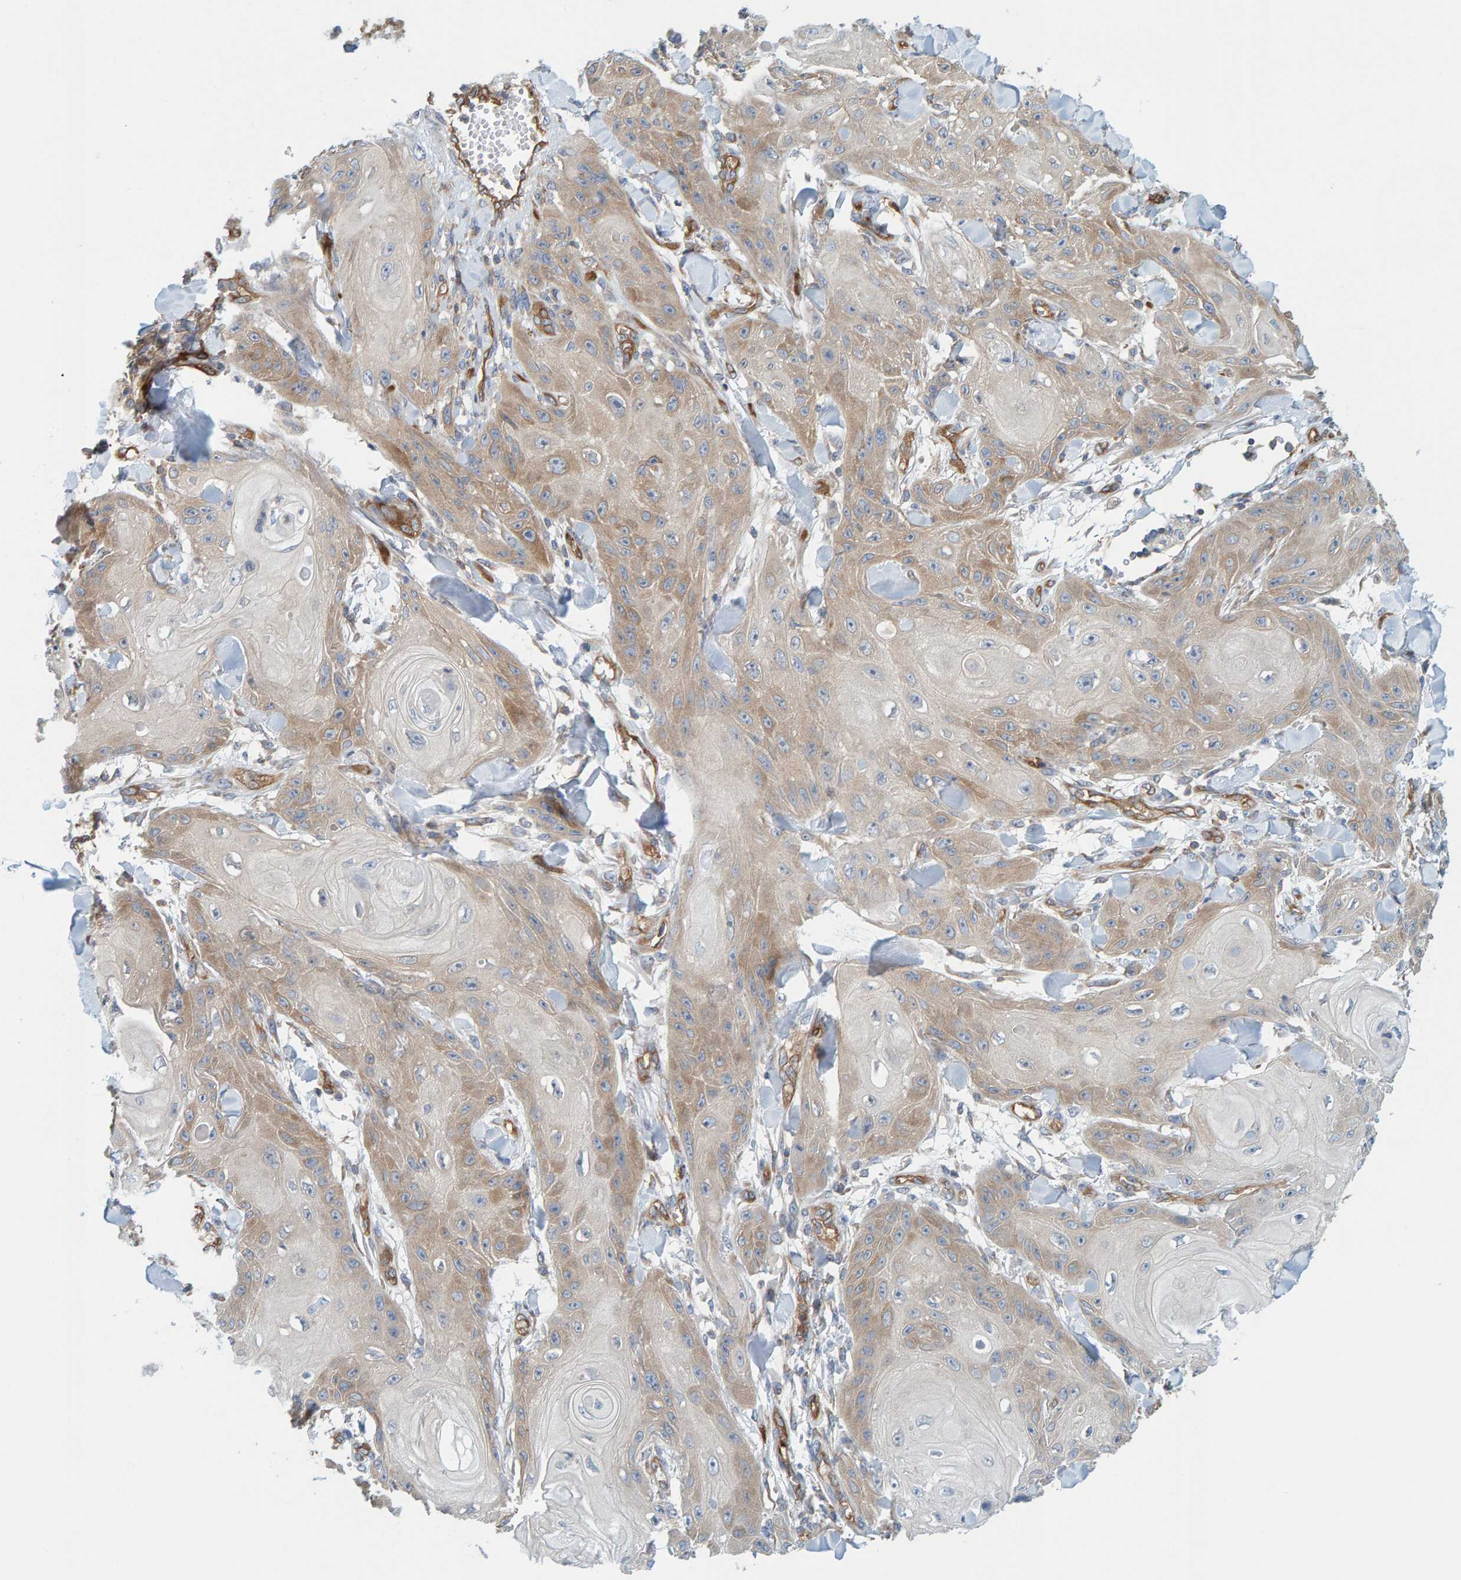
{"staining": {"intensity": "weak", "quantity": "25%-75%", "location": "cytoplasmic/membranous"}, "tissue": "skin cancer", "cell_type": "Tumor cells", "image_type": "cancer", "snomed": [{"axis": "morphology", "description": "Squamous cell carcinoma, NOS"}, {"axis": "topography", "description": "Skin"}], "caption": "Approximately 25%-75% of tumor cells in skin cancer reveal weak cytoplasmic/membranous protein staining as visualized by brown immunohistochemical staining.", "gene": "PRKD2", "patient": {"sex": "male", "age": 74}}